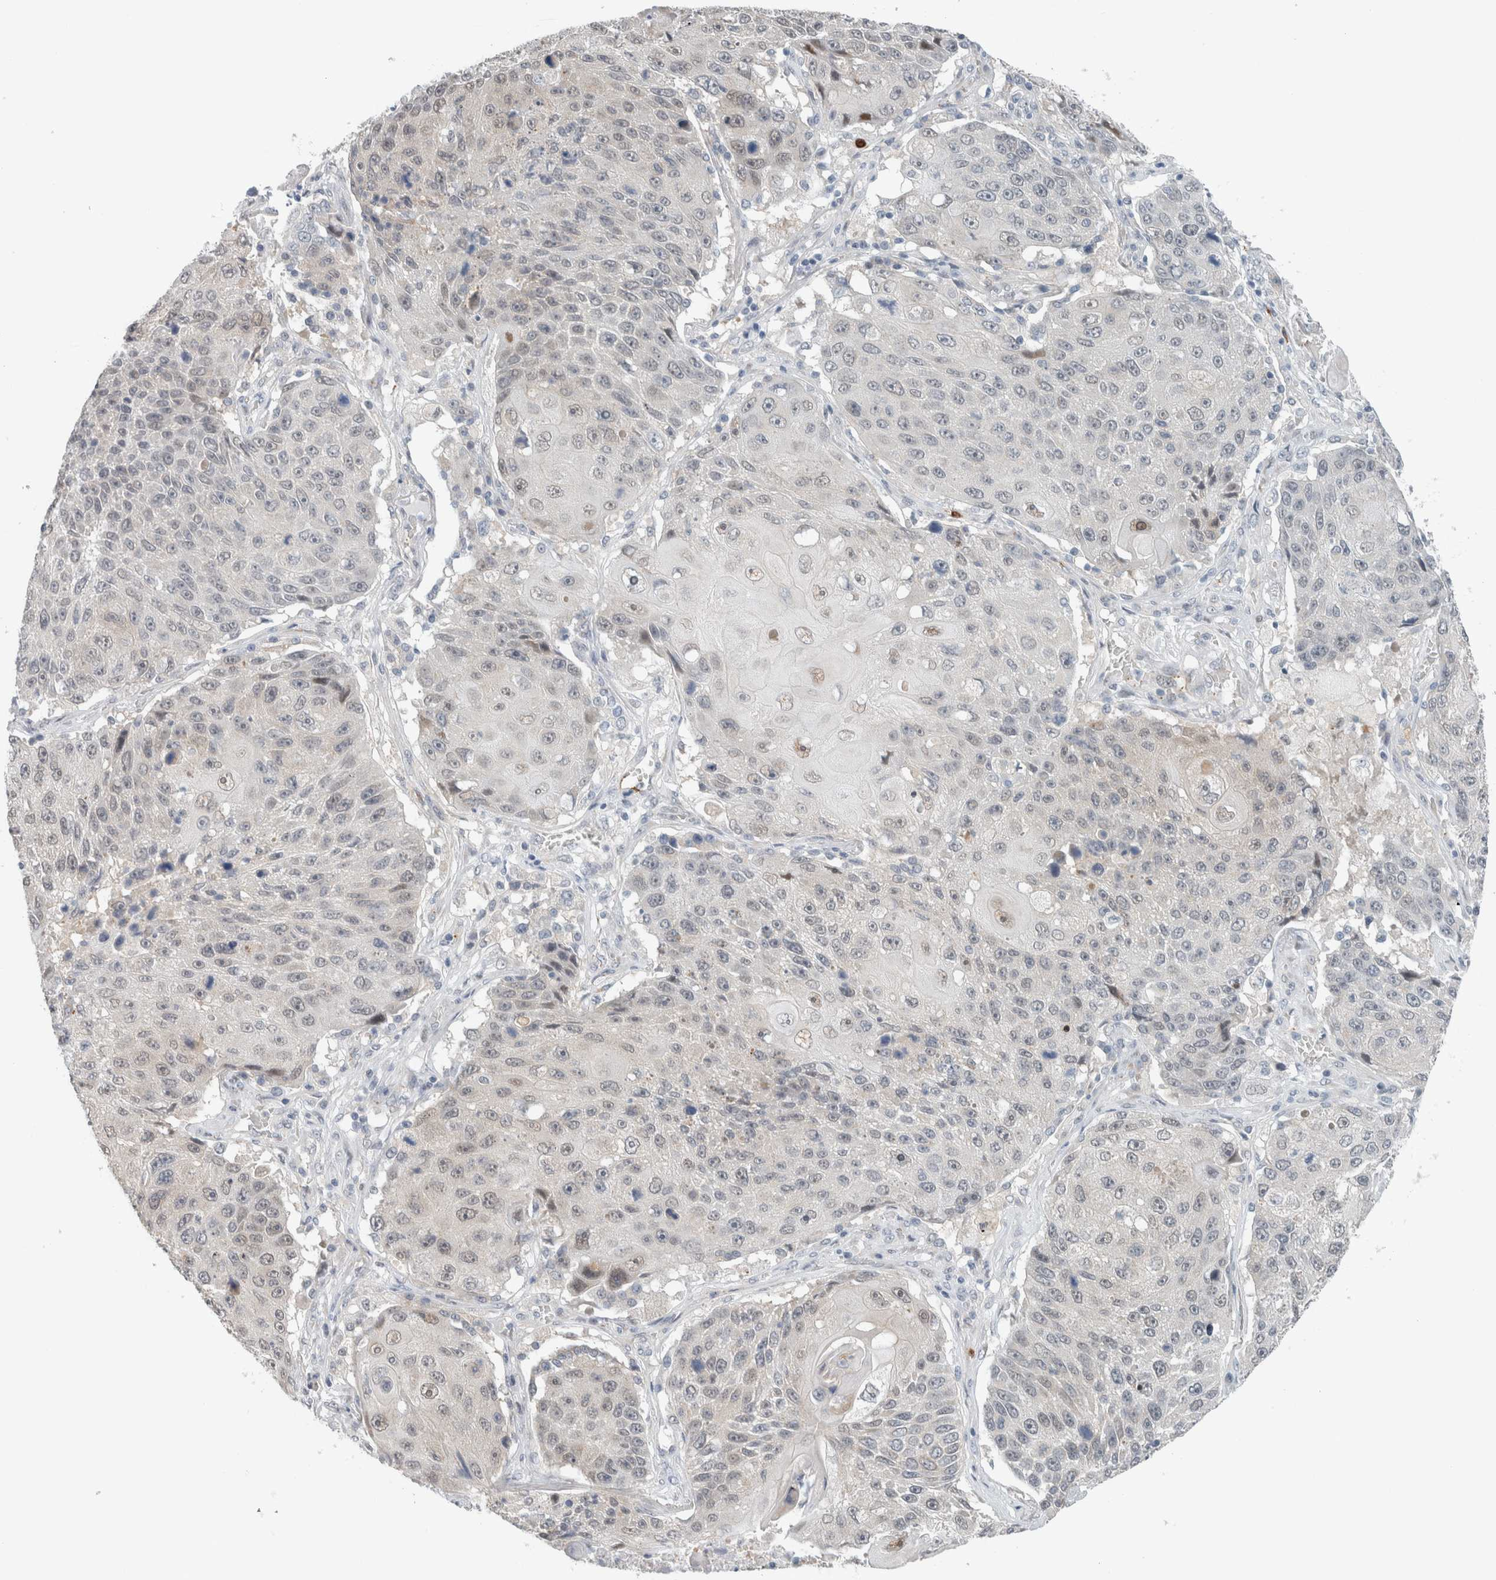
{"staining": {"intensity": "negative", "quantity": "none", "location": "none"}, "tissue": "lung cancer", "cell_type": "Tumor cells", "image_type": "cancer", "snomed": [{"axis": "morphology", "description": "Squamous cell carcinoma, NOS"}, {"axis": "topography", "description": "Lung"}], "caption": "Tumor cells are negative for brown protein staining in lung squamous cell carcinoma. (Stains: DAB immunohistochemistry with hematoxylin counter stain, Microscopy: brightfield microscopy at high magnification).", "gene": "CRAT", "patient": {"sex": "male", "age": 61}}